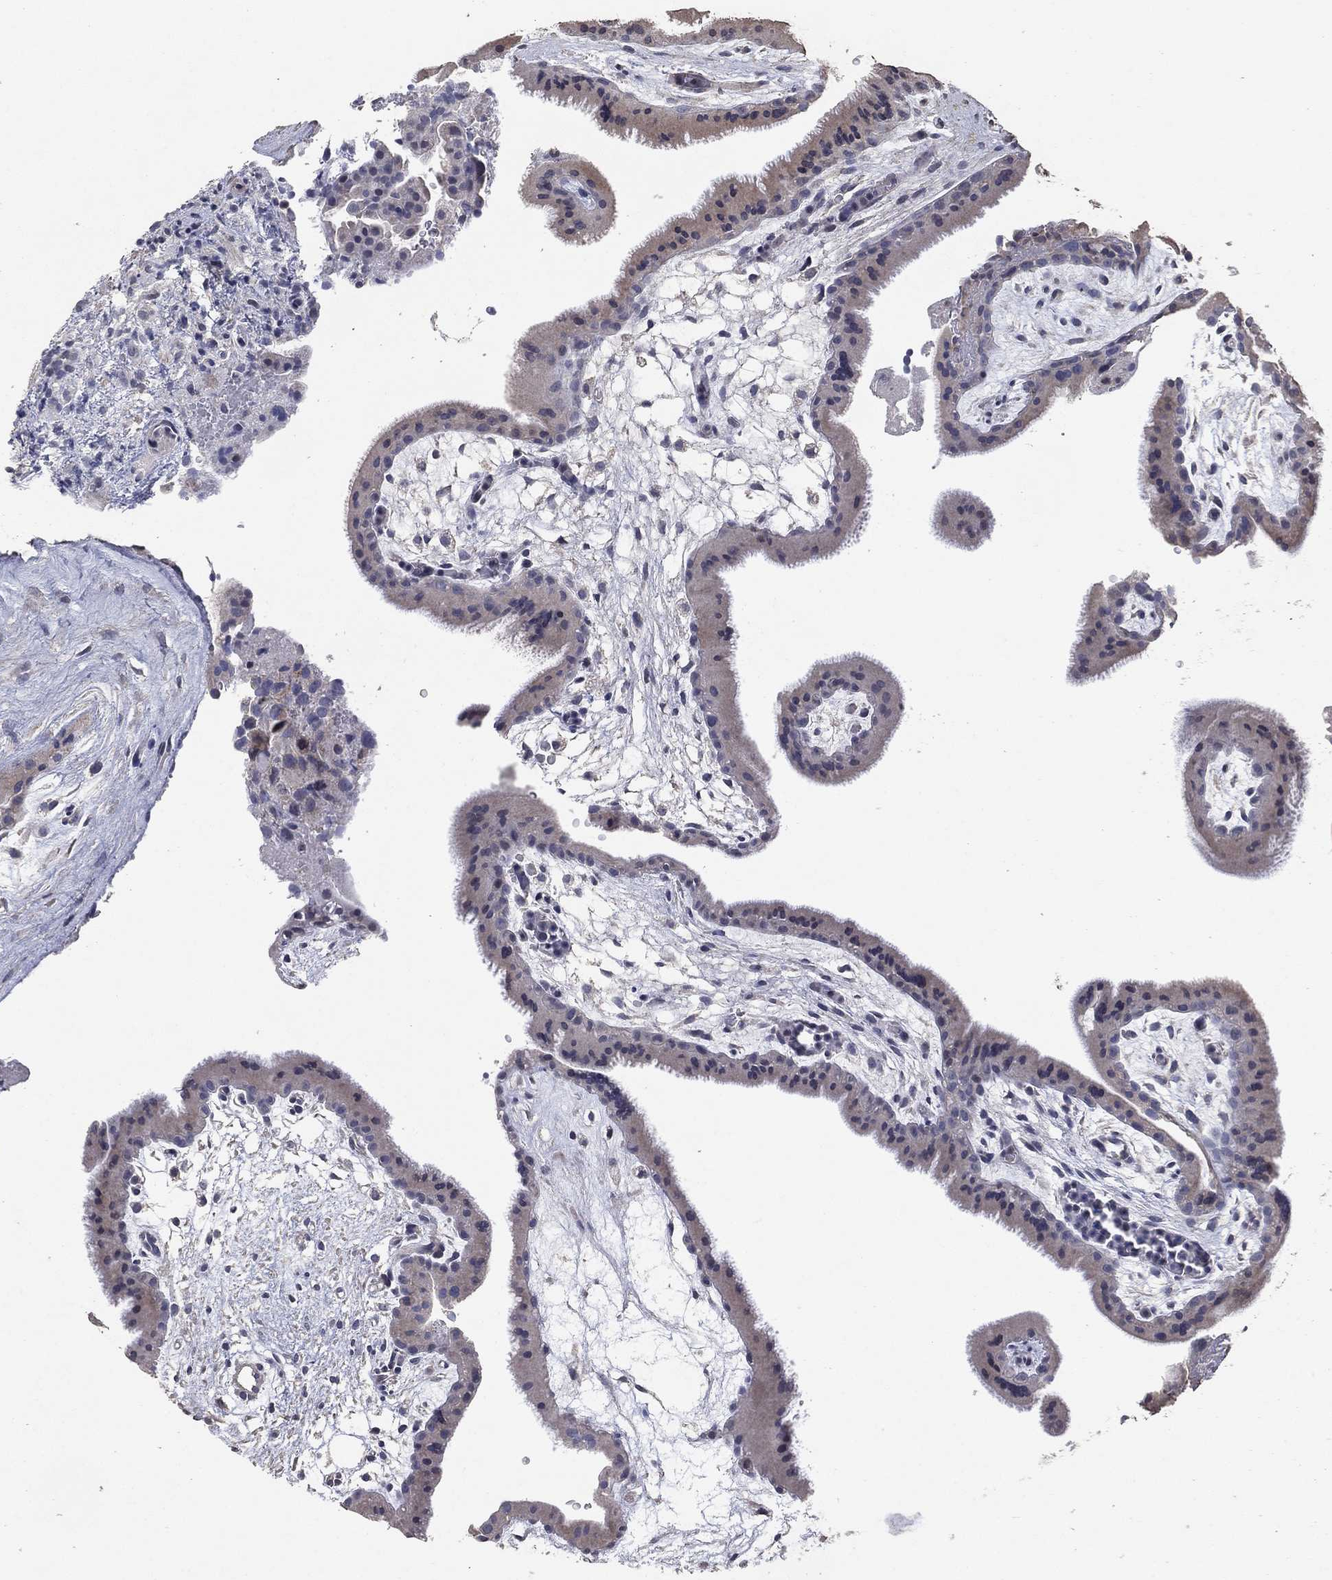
{"staining": {"intensity": "negative", "quantity": "none", "location": "none"}, "tissue": "placenta", "cell_type": "Decidual cells", "image_type": "normal", "snomed": [{"axis": "morphology", "description": "Normal tissue, NOS"}, {"axis": "topography", "description": "Placenta"}], "caption": "Immunohistochemistry histopathology image of unremarkable placenta: placenta stained with DAB displays no significant protein staining in decidual cells.", "gene": "ADPRHL1", "patient": {"sex": "female", "age": 19}}